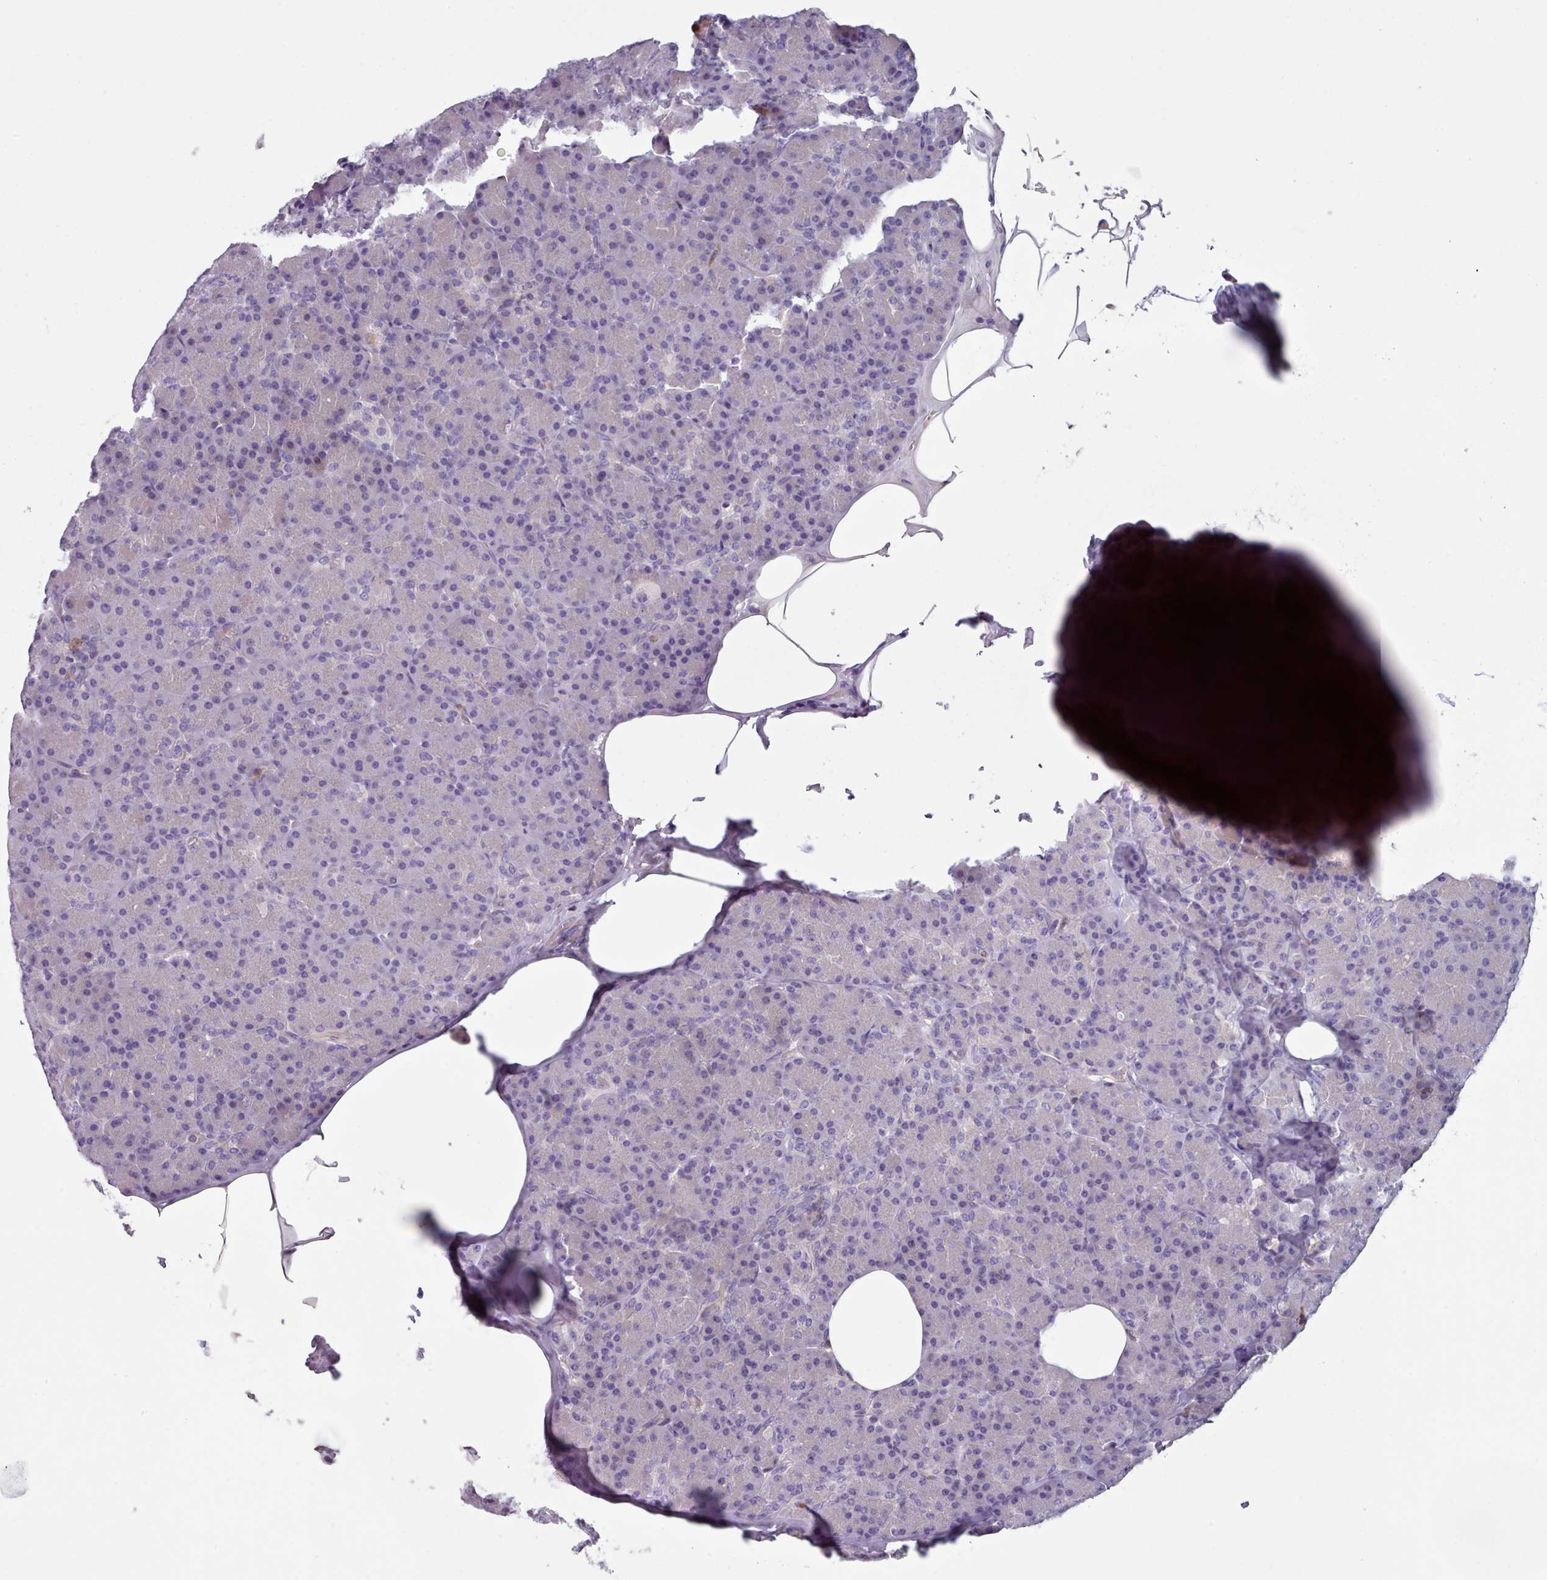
{"staining": {"intensity": "weak", "quantity": "<25%", "location": "cytoplasmic/membranous"}, "tissue": "pancreas", "cell_type": "Exocrine glandular cells", "image_type": "normal", "snomed": [{"axis": "morphology", "description": "Normal tissue, NOS"}, {"axis": "topography", "description": "Pancreas"}], "caption": "DAB (3,3'-diaminobenzidine) immunohistochemical staining of normal human pancreas shows no significant expression in exocrine glandular cells.", "gene": "RAC1", "patient": {"sex": "female", "age": 43}}